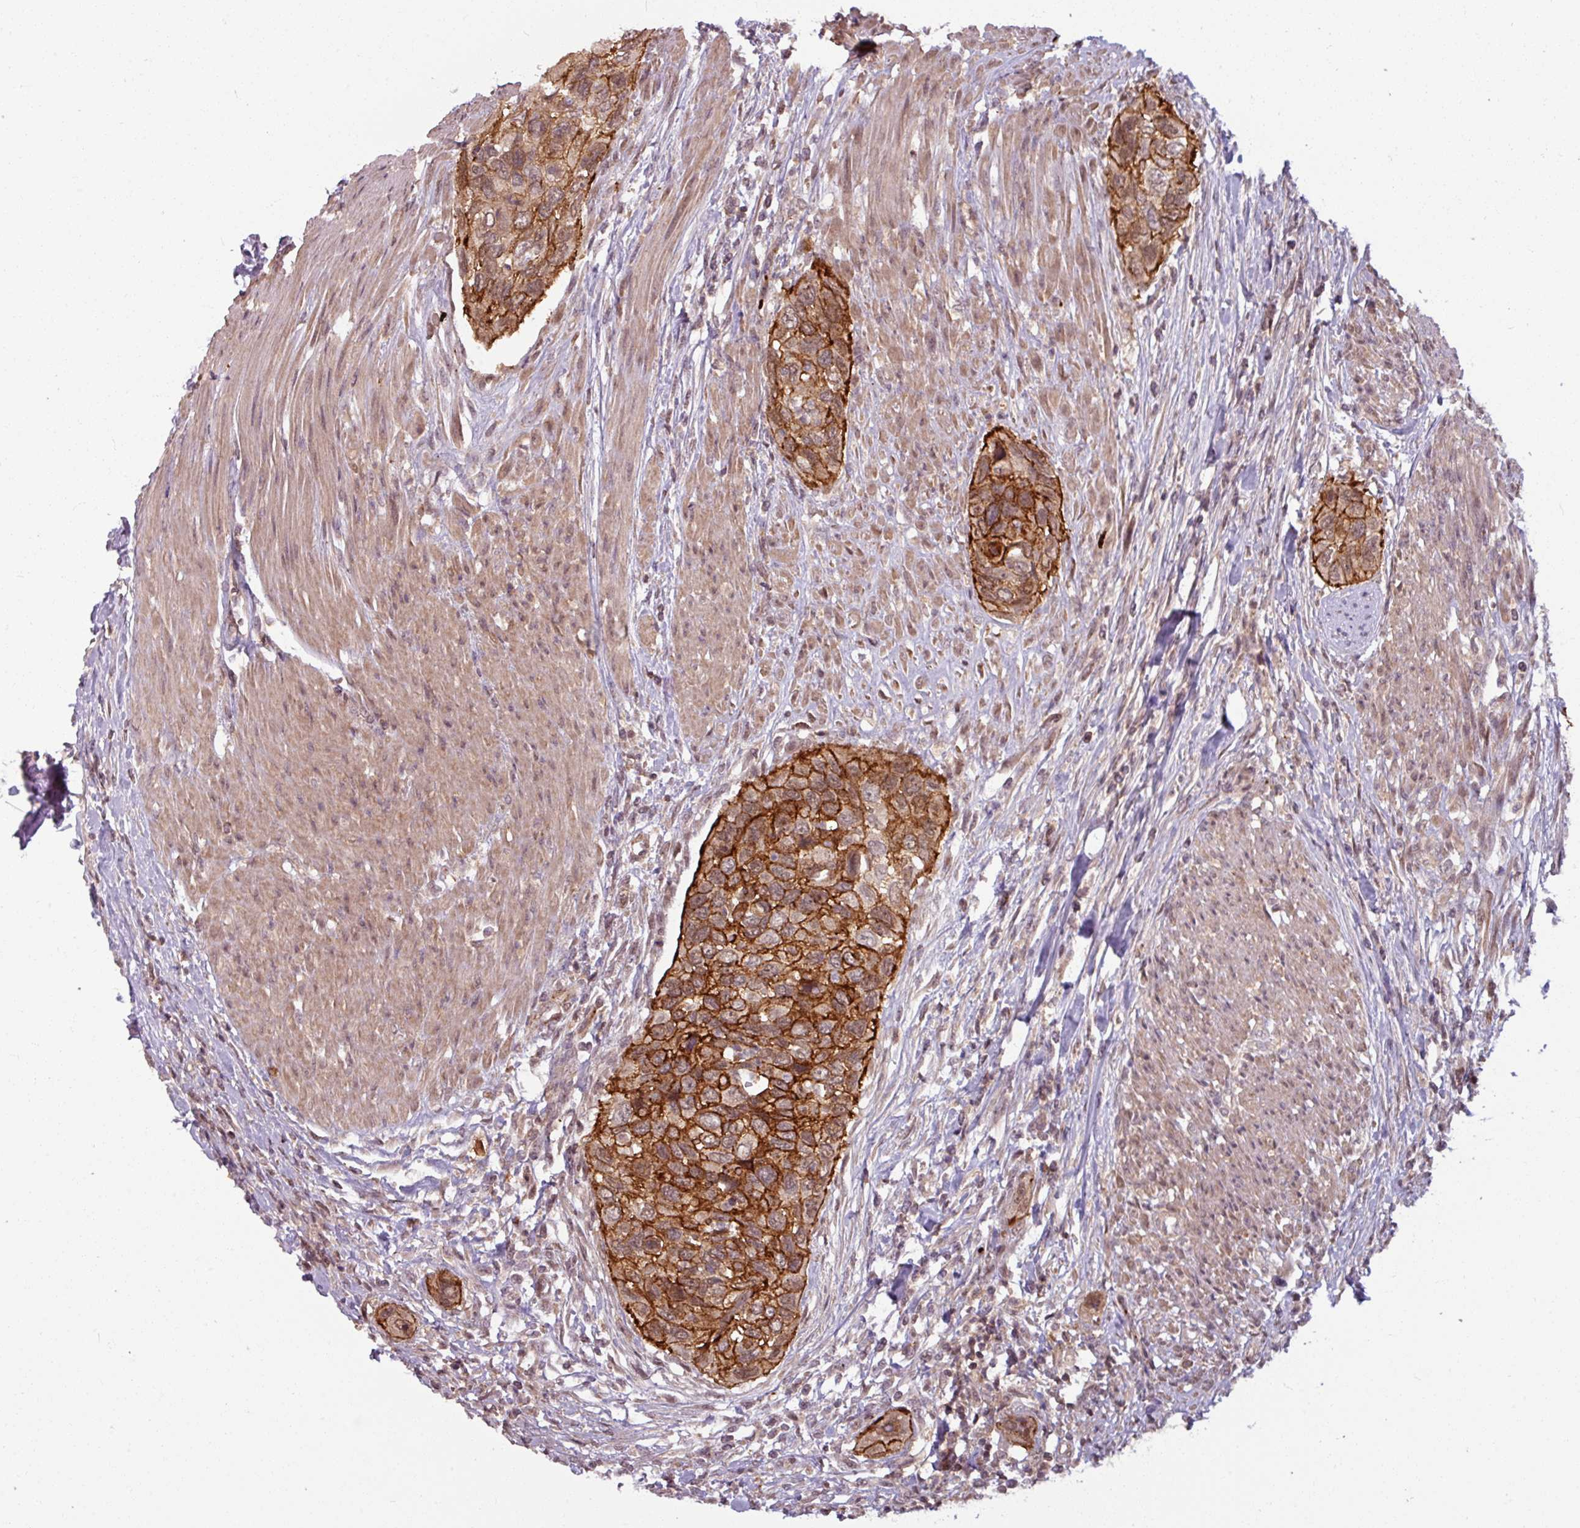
{"staining": {"intensity": "strong", "quantity": ">75%", "location": "cytoplasmic/membranous"}, "tissue": "urothelial cancer", "cell_type": "Tumor cells", "image_type": "cancer", "snomed": [{"axis": "morphology", "description": "Urothelial carcinoma, High grade"}, {"axis": "topography", "description": "Urinary bladder"}], "caption": "Strong cytoplasmic/membranous expression for a protein is seen in approximately >75% of tumor cells of urothelial cancer using immunohistochemistry (IHC).", "gene": "TUSC3", "patient": {"sex": "female", "age": 60}}